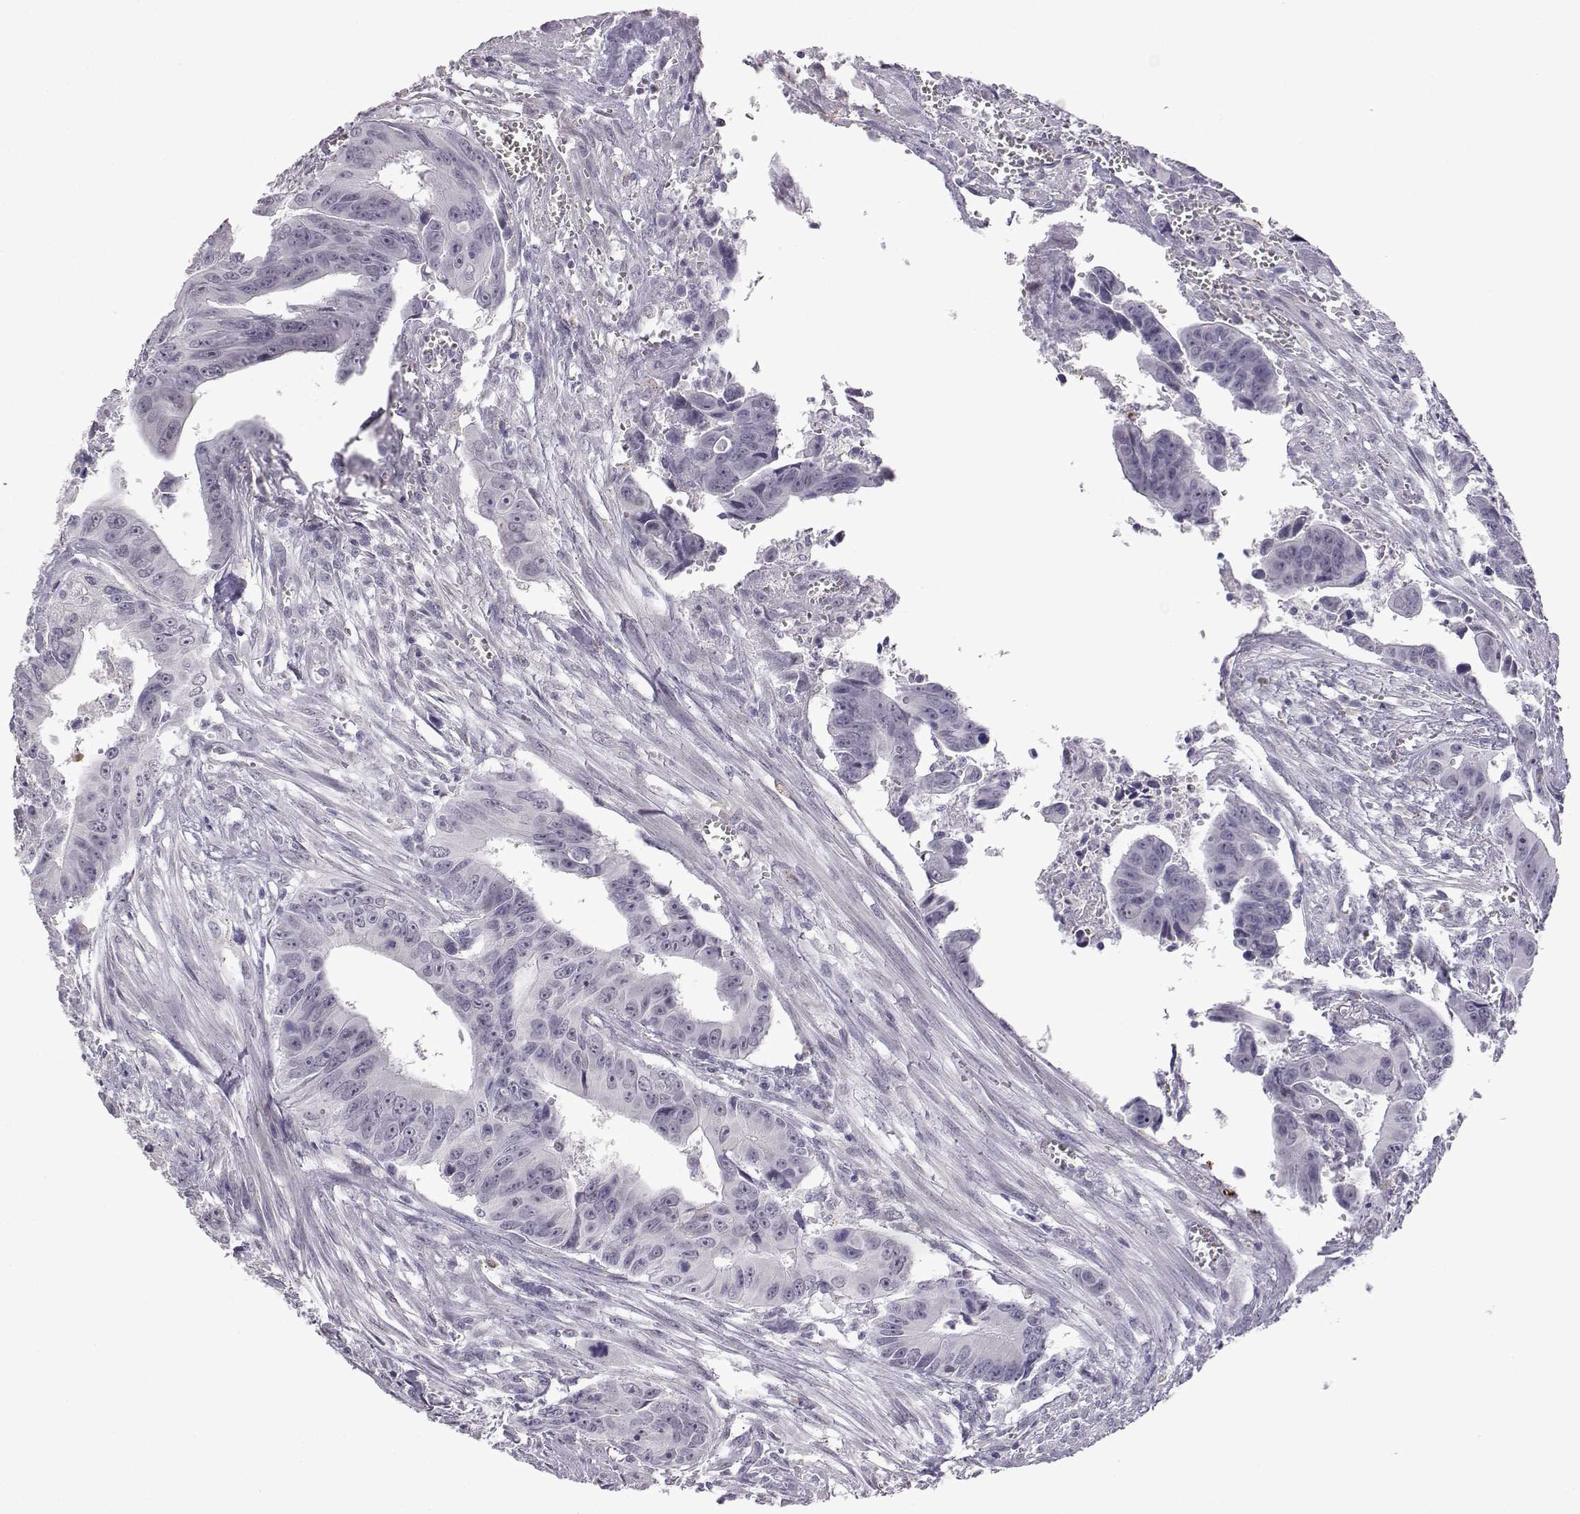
{"staining": {"intensity": "negative", "quantity": "none", "location": "none"}, "tissue": "colorectal cancer", "cell_type": "Tumor cells", "image_type": "cancer", "snomed": [{"axis": "morphology", "description": "Adenocarcinoma, NOS"}, {"axis": "topography", "description": "Colon"}], "caption": "Tumor cells are negative for brown protein staining in colorectal adenocarcinoma.", "gene": "VGF", "patient": {"sex": "female", "age": 87}}